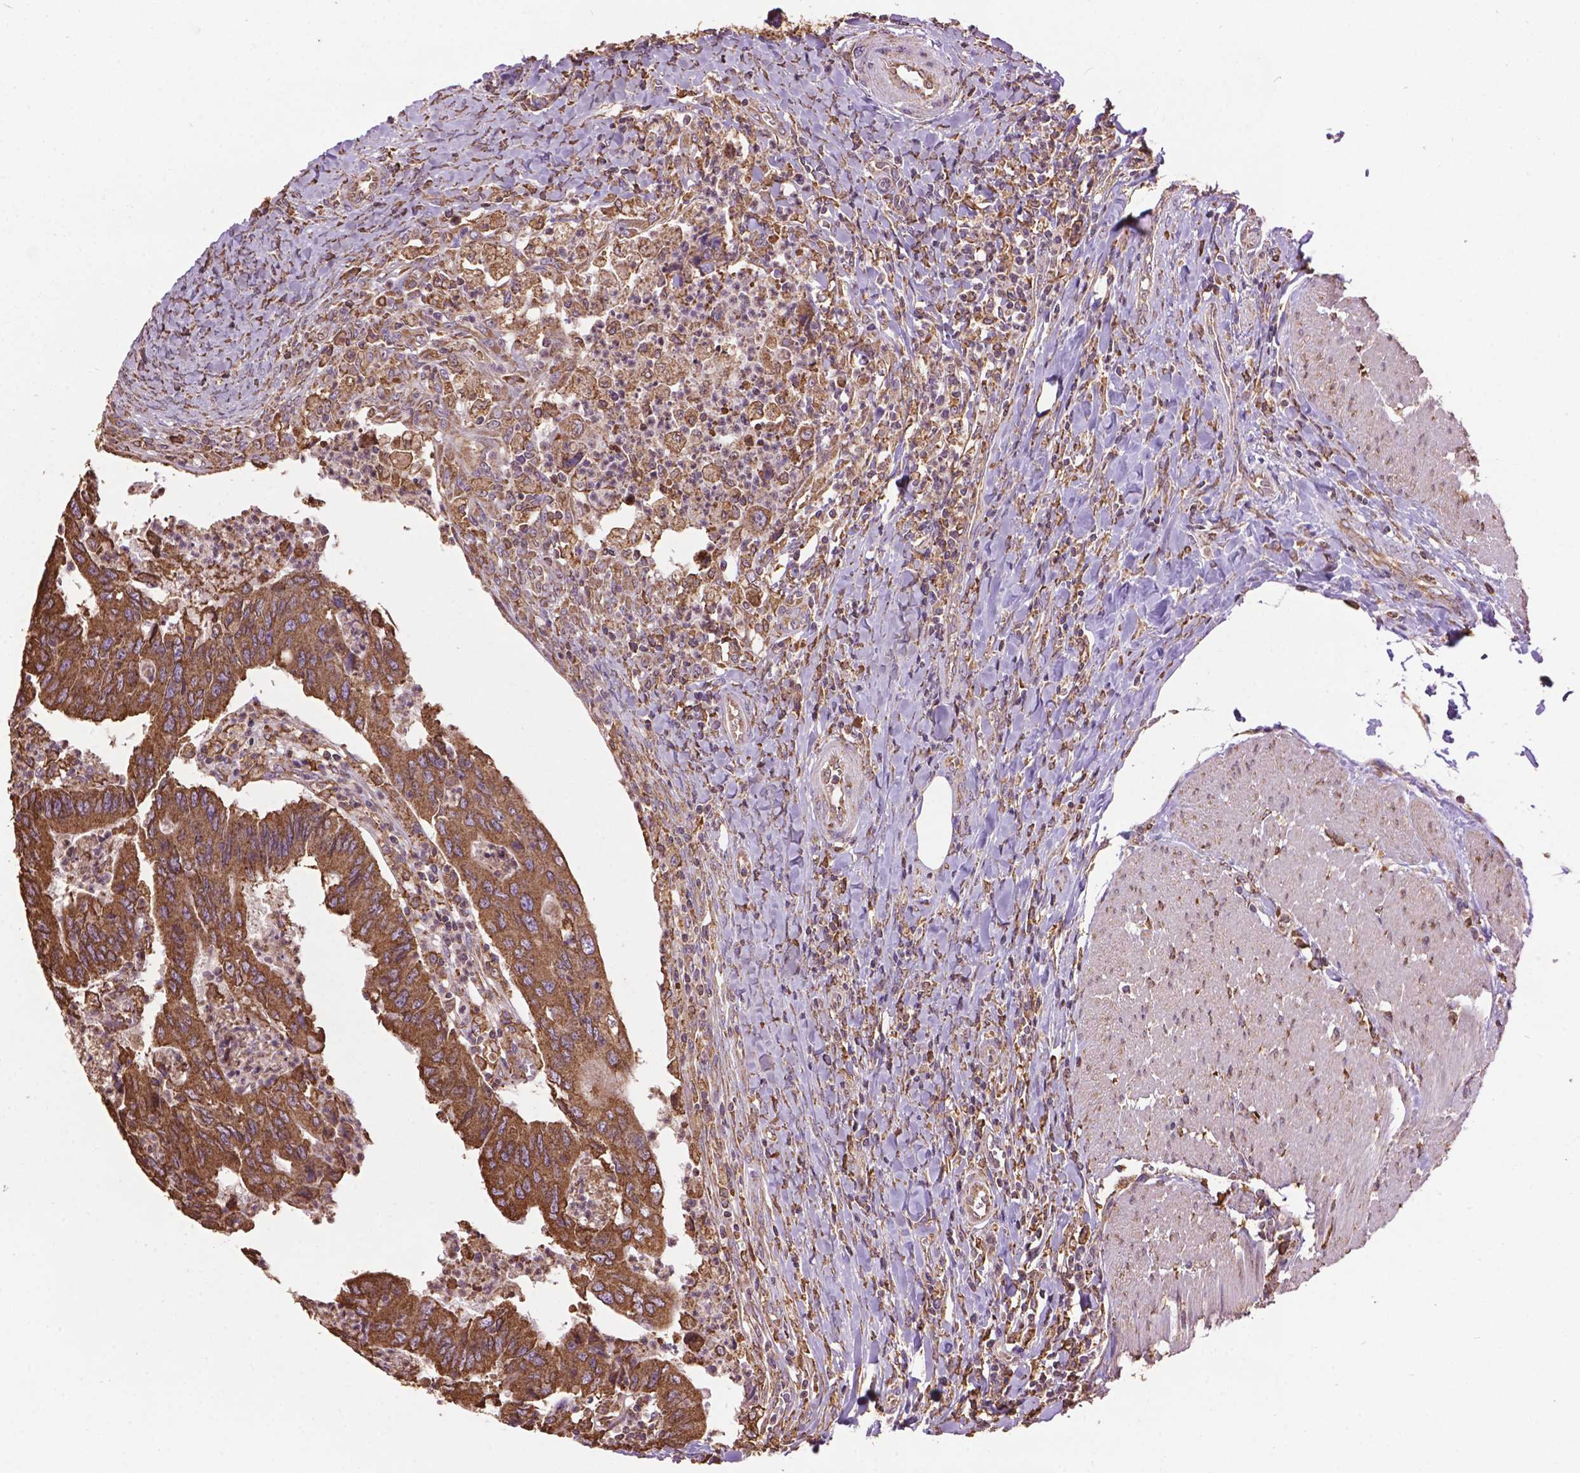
{"staining": {"intensity": "moderate", "quantity": ">75%", "location": "cytoplasmic/membranous"}, "tissue": "colorectal cancer", "cell_type": "Tumor cells", "image_type": "cancer", "snomed": [{"axis": "morphology", "description": "Adenocarcinoma, NOS"}, {"axis": "topography", "description": "Colon"}], "caption": "Colorectal adenocarcinoma stained with a brown dye shows moderate cytoplasmic/membranous positive expression in approximately >75% of tumor cells.", "gene": "PPP2R5E", "patient": {"sex": "female", "age": 67}}